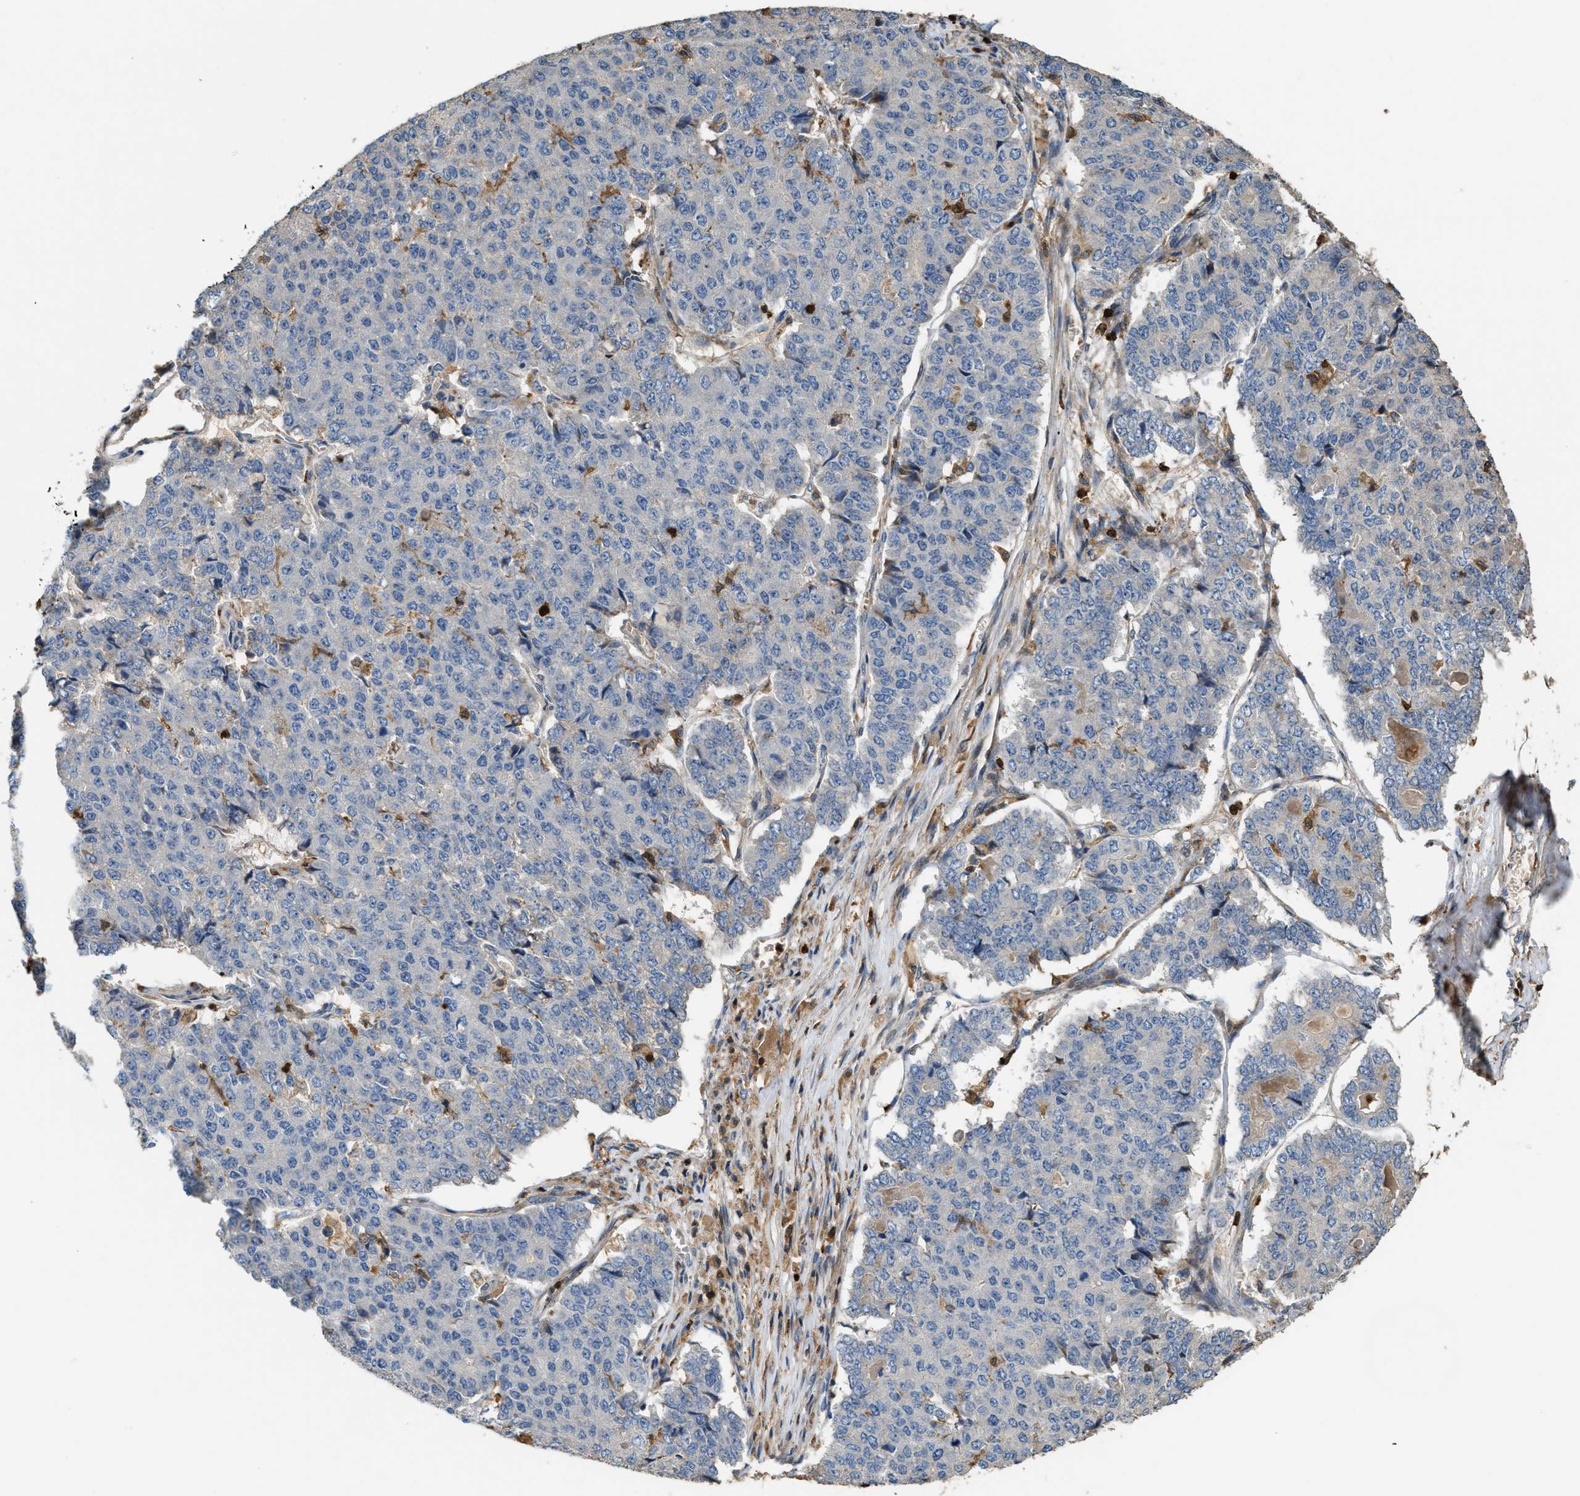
{"staining": {"intensity": "negative", "quantity": "none", "location": "none"}, "tissue": "pancreatic cancer", "cell_type": "Tumor cells", "image_type": "cancer", "snomed": [{"axis": "morphology", "description": "Adenocarcinoma, NOS"}, {"axis": "topography", "description": "Pancreas"}], "caption": "IHC image of pancreatic cancer stained for a protein (brown), which shows no positivity in tumor cells. (Stains: DAB immunohistochemistry with hematoxylin counter stain, Microscopy: brightfield microscopy at high magnification).", "gene": "SERPINB5", "patient": {"sex": "male", "age": 50}}